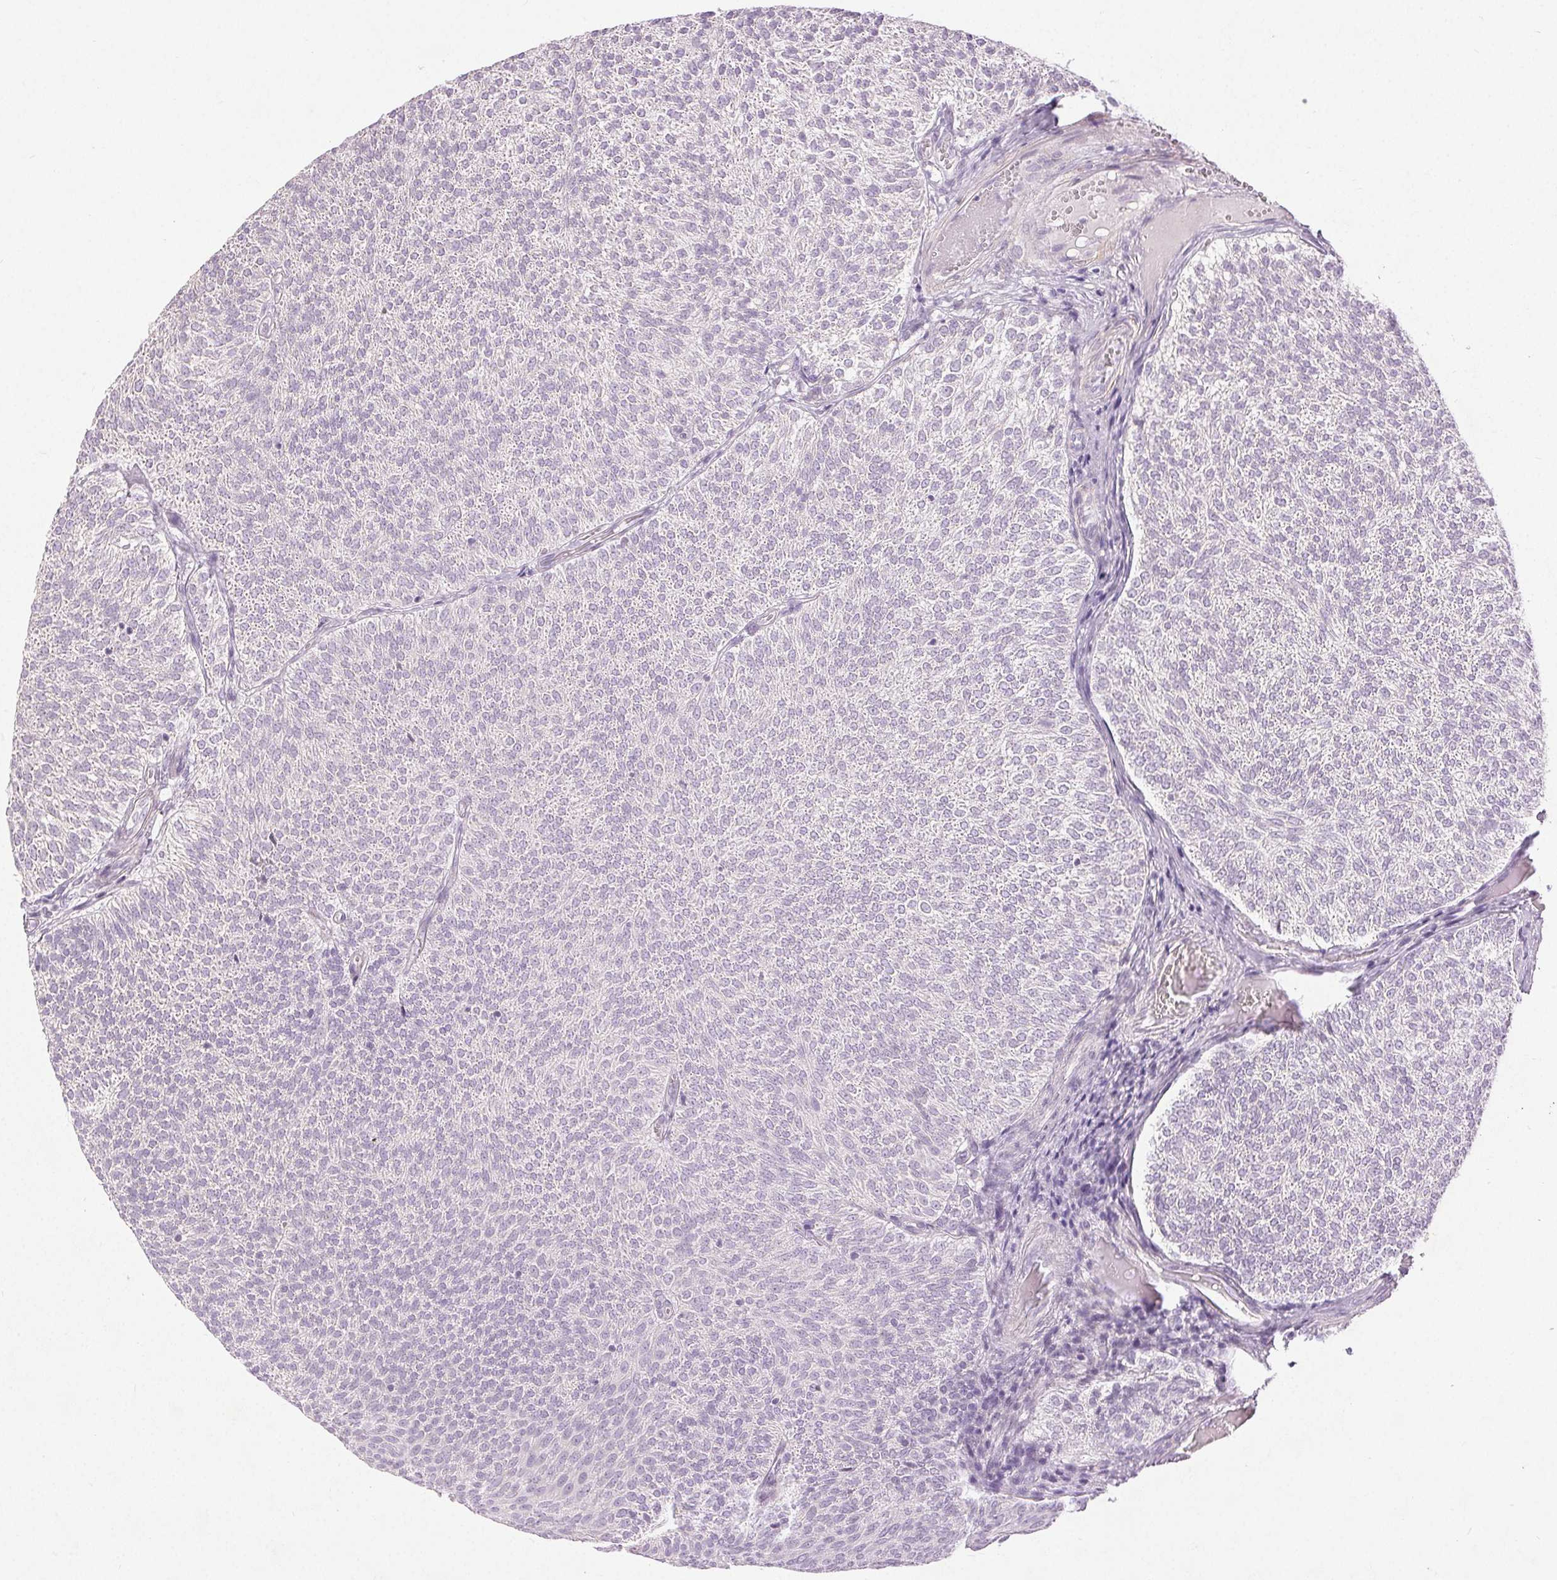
{"staining": {"intensity": "negative", "quantity": "none", "location": "none"}, "tissue": "urothelial cancer", "cell_type": "Tumor cells", "image_type": "cancer", "snomed": [{"axis": "morphology", "description": "Urothelial carcinoma, Low grade"}, {"axis": "topography", "description": "Urinary bladder"}], "caption": "This is an immunohistochemistry (IHC) photomicrograph of urothelial carcinoma (low-grade). There is no expression in tumor cells.", "gene": "DSG3", "patient": {"sex": "male", "age": 77}}